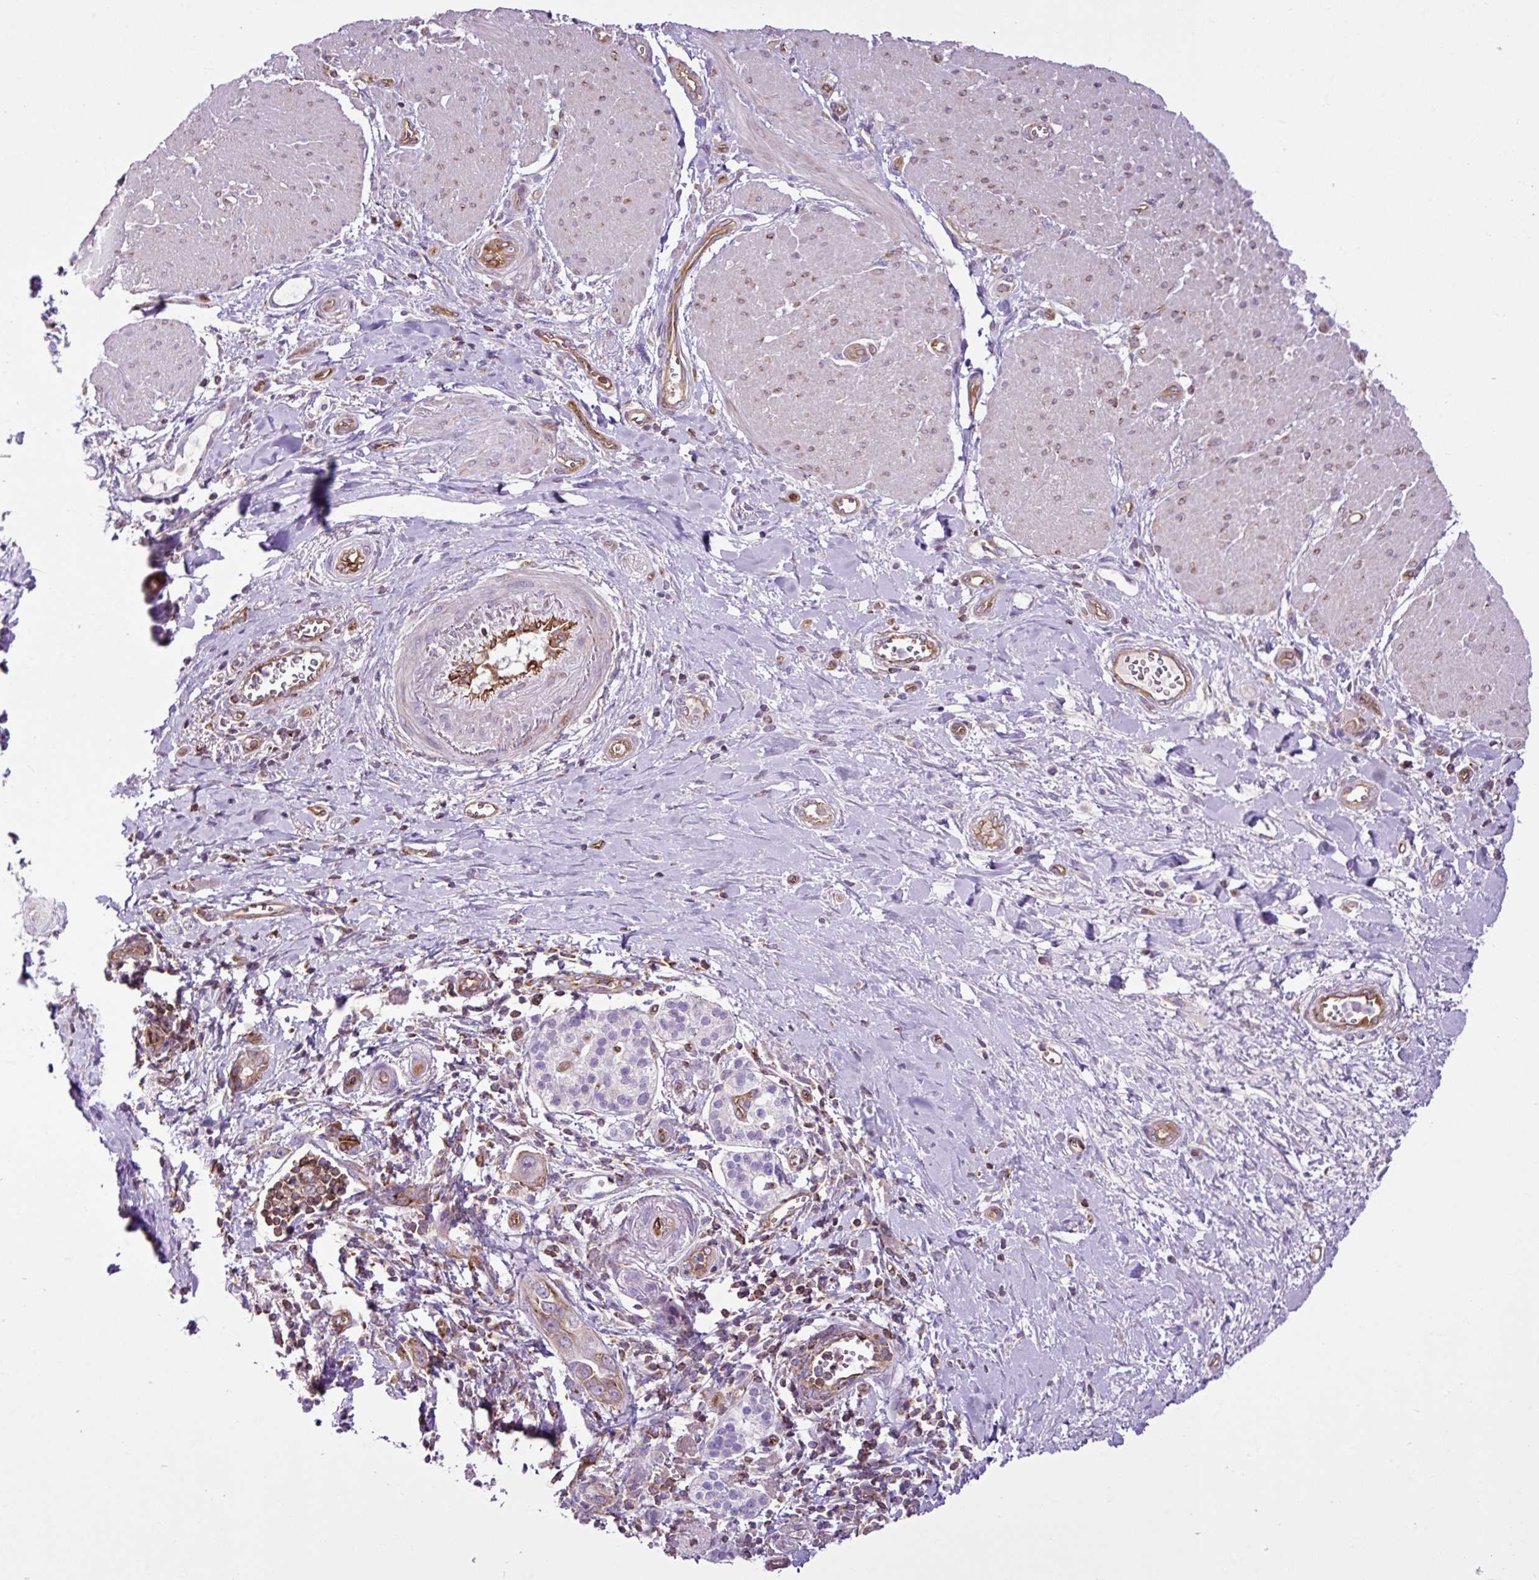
{"staining": {"intensity": "moderate", "quantity": "<25%", "location": "cytoplasmic/membranous"}, "tissue": "pancreatic cancer", "cell_type": "Tumor cells", "image_type": "cancer", "snomed": [{"axis": "morphology", "description": "Adenocarcinoma, NOS"}, {"axis": "topography", "description": "Pancreas"}], "caption": "Moderate cytoplasmic/membranous positivity for a protein is seen in about <25% of tumor cells of pancreatic cancer (adenocarcinoma) using immunohistochemistry (IHC).", "gene": "EME2", "patient": {"sex": "male", "age": 68}}